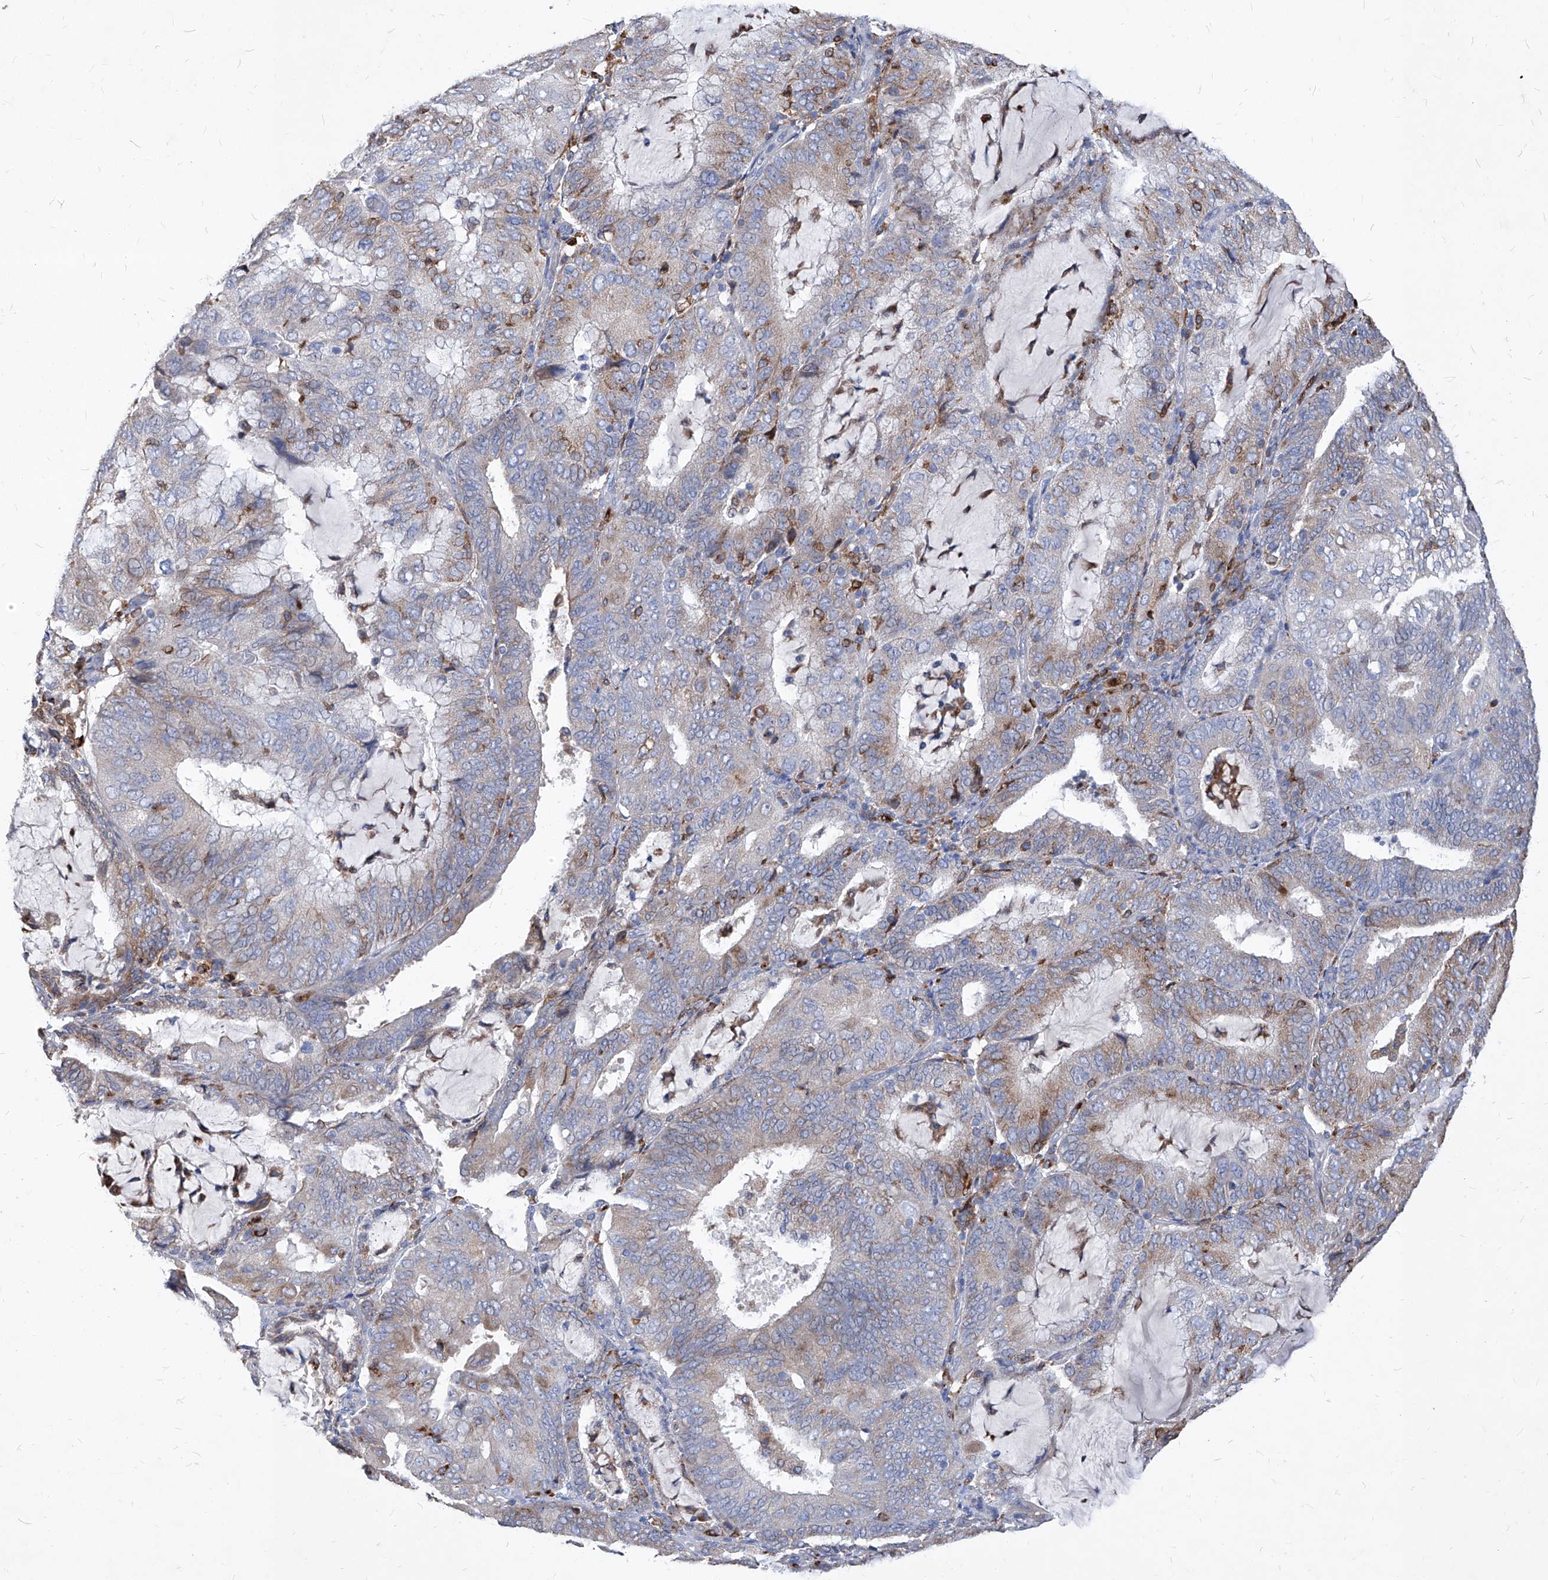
{"staining": {"intensity": "weak", "quantity": "25%-75%", "location": "cytoplasmic/membranous"}, "tissue": "endometrial cancer", "cell_type": "Tumor cells", "image_type": "cancer", "snomed": [{"axis": "morphology", "description": "Adenocarcinoma, NOS"}, {"axis": "topography", "description": "Endometrium"}], "caption": "Tumor cells exhibit low levels of weak cytoplasmic/membranous staining in approximately 25%-75% of cells in human endometrial adenocarcinoma. Nuclei are stained in blue.", "gene": "UBOX5", "patient": {"sex": "female", "age": 81}}